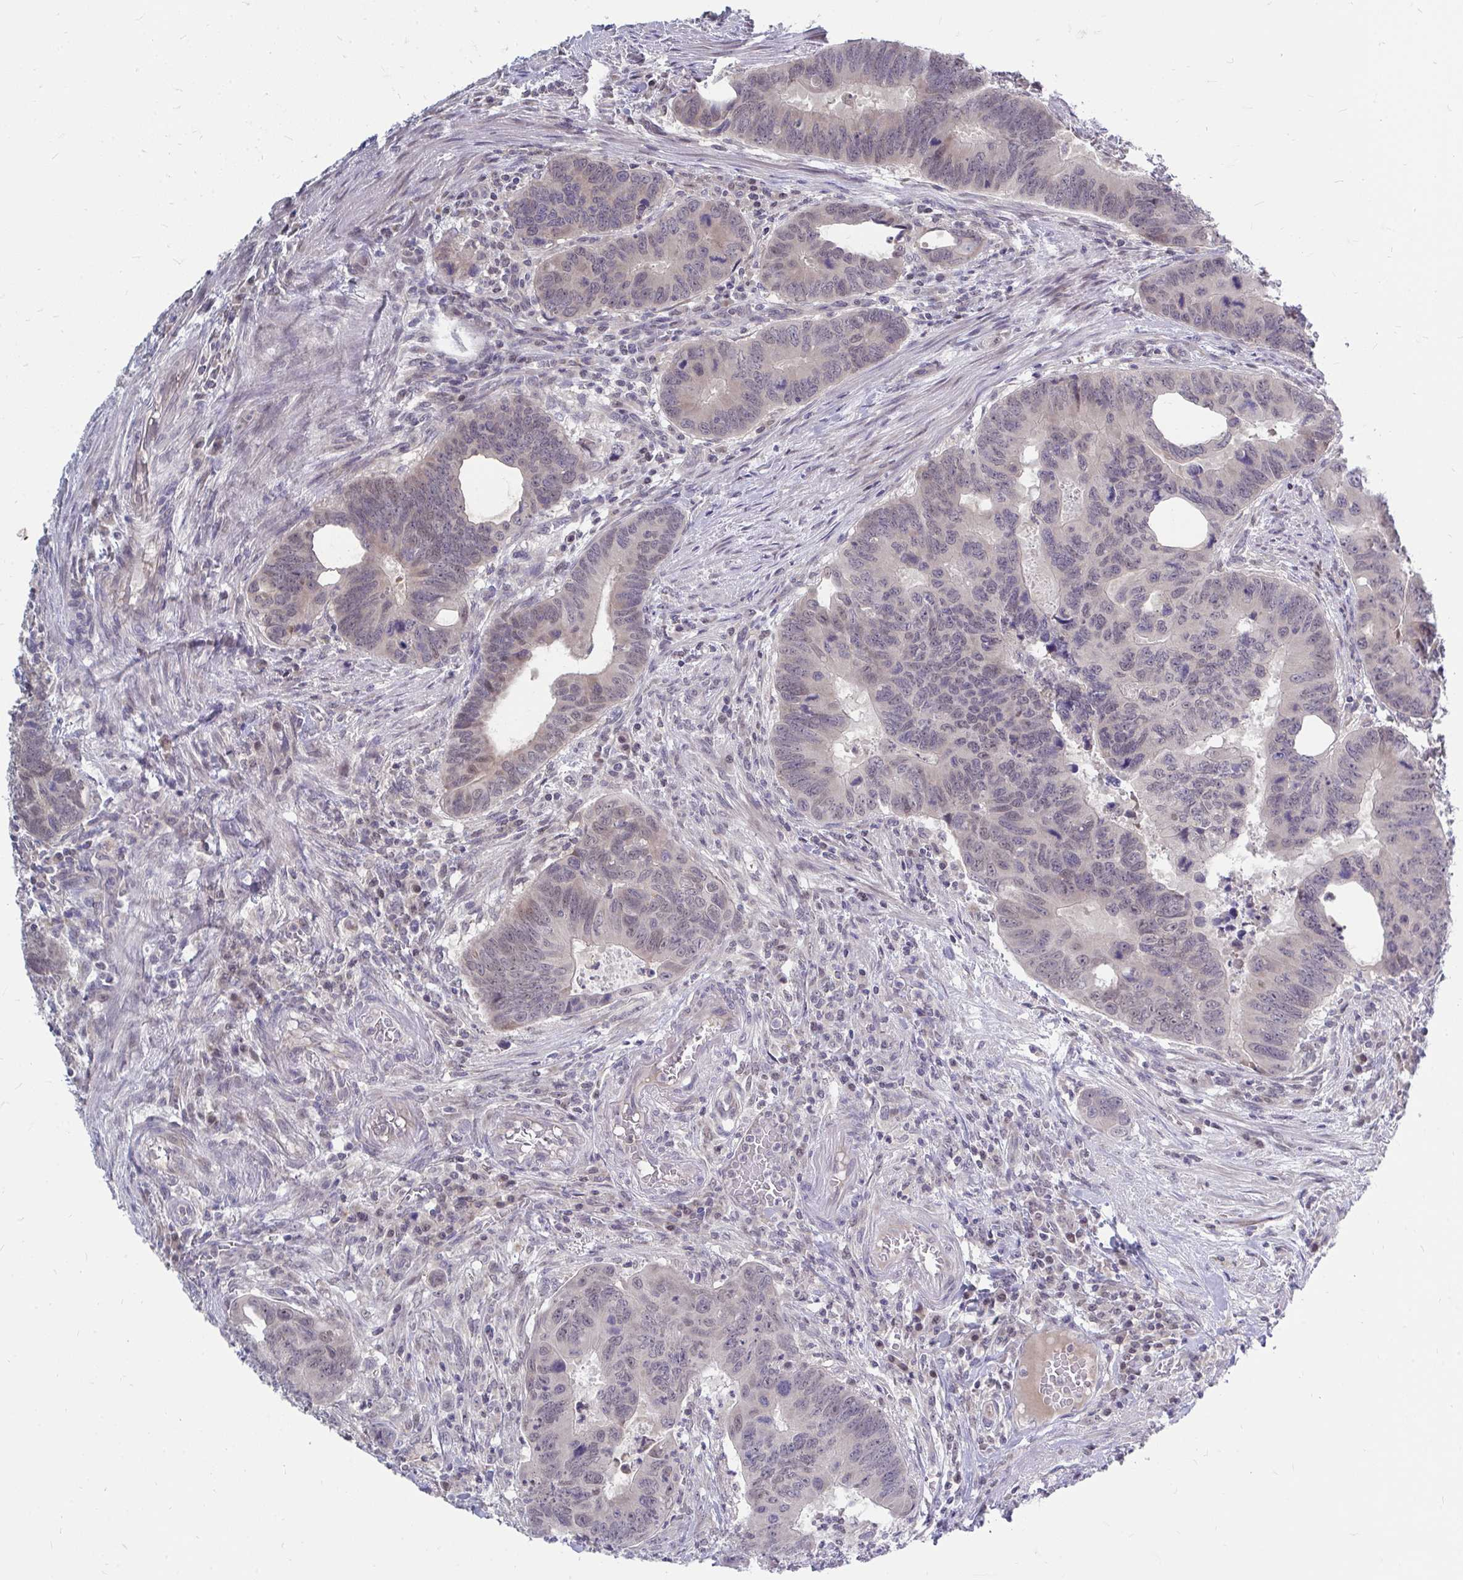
{"staining": {"intensity": "weak", "quantity": "<25%", "location": "nuclear"}, "tissue": "colorectal cancer", "cell_type": "Tumor cells", "image_type": "cancer", "snomed": [{"axis": "morphology", "description": "Adenocarcinoma, NOS"}, {"axis": "topography", "description": "Colon"}], "caption": "DAB immunohistochemical staining of human adenocarcinoma (colorectal) shows no significant expression in tumor cells.", "gene": "MROH8", "patient": {"sex": "male", "age": 62}}